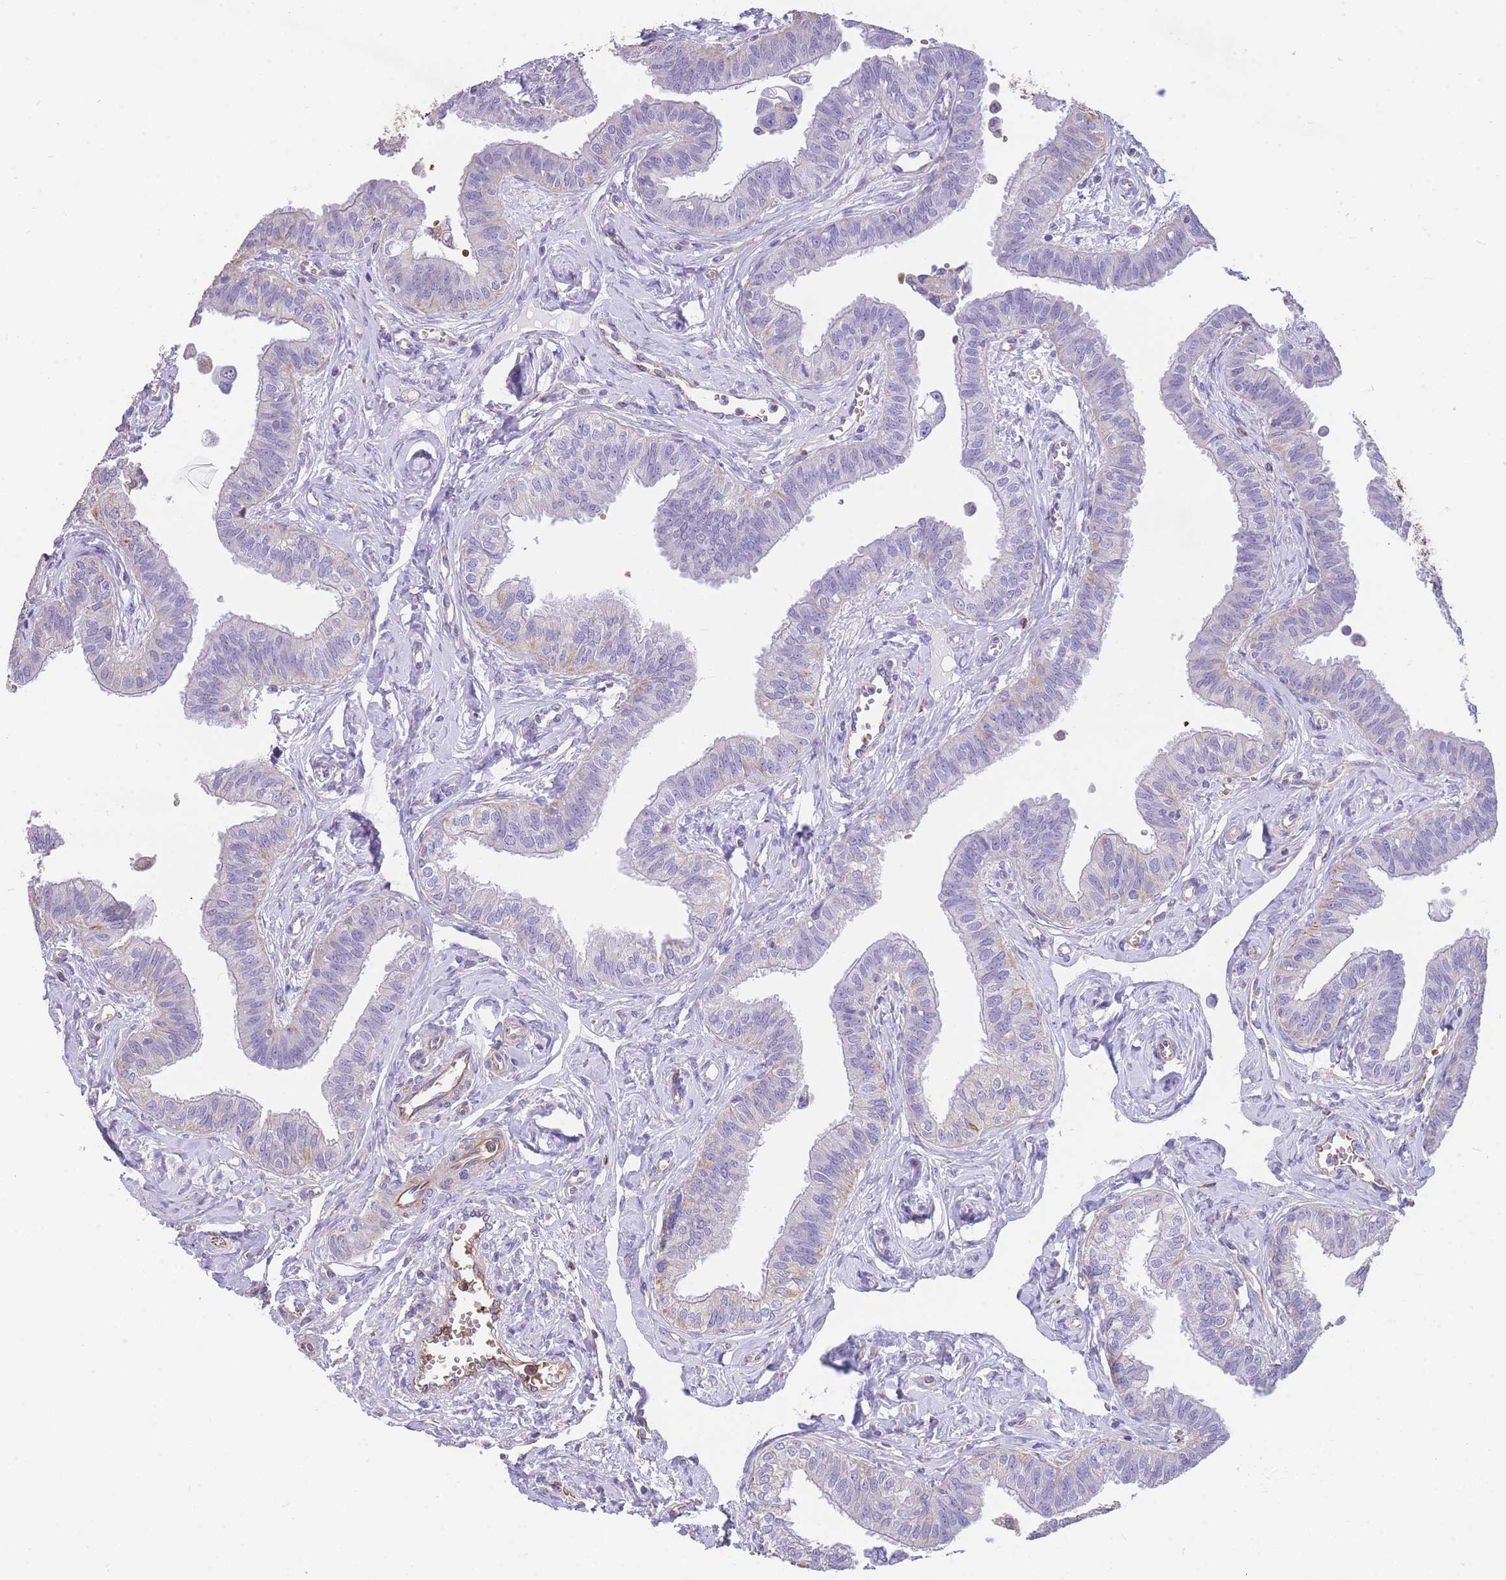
{"staining": {"intensity": "negative", "quantity": "none", "location": "none"}, "tissue": "fallopian tube", "cell_type": "Glandular cells", "image_type": "normal", "snomed": [{"axis": "morphology", "description": "Normal tissue, NOS"}, {"axis": "morphology", "description": "Carcinoma, NOS"}, {"axis": "topography", "description": "Fallopian tube"}, {"axis": "topography", "description": "Ovary"}], "caption": "This is an IHC histopathology image of normal fallopian tube. There is no staining in glandular cells.", "gene": "ANKRD53", "patient": {"sex": "female", "age": 59}}